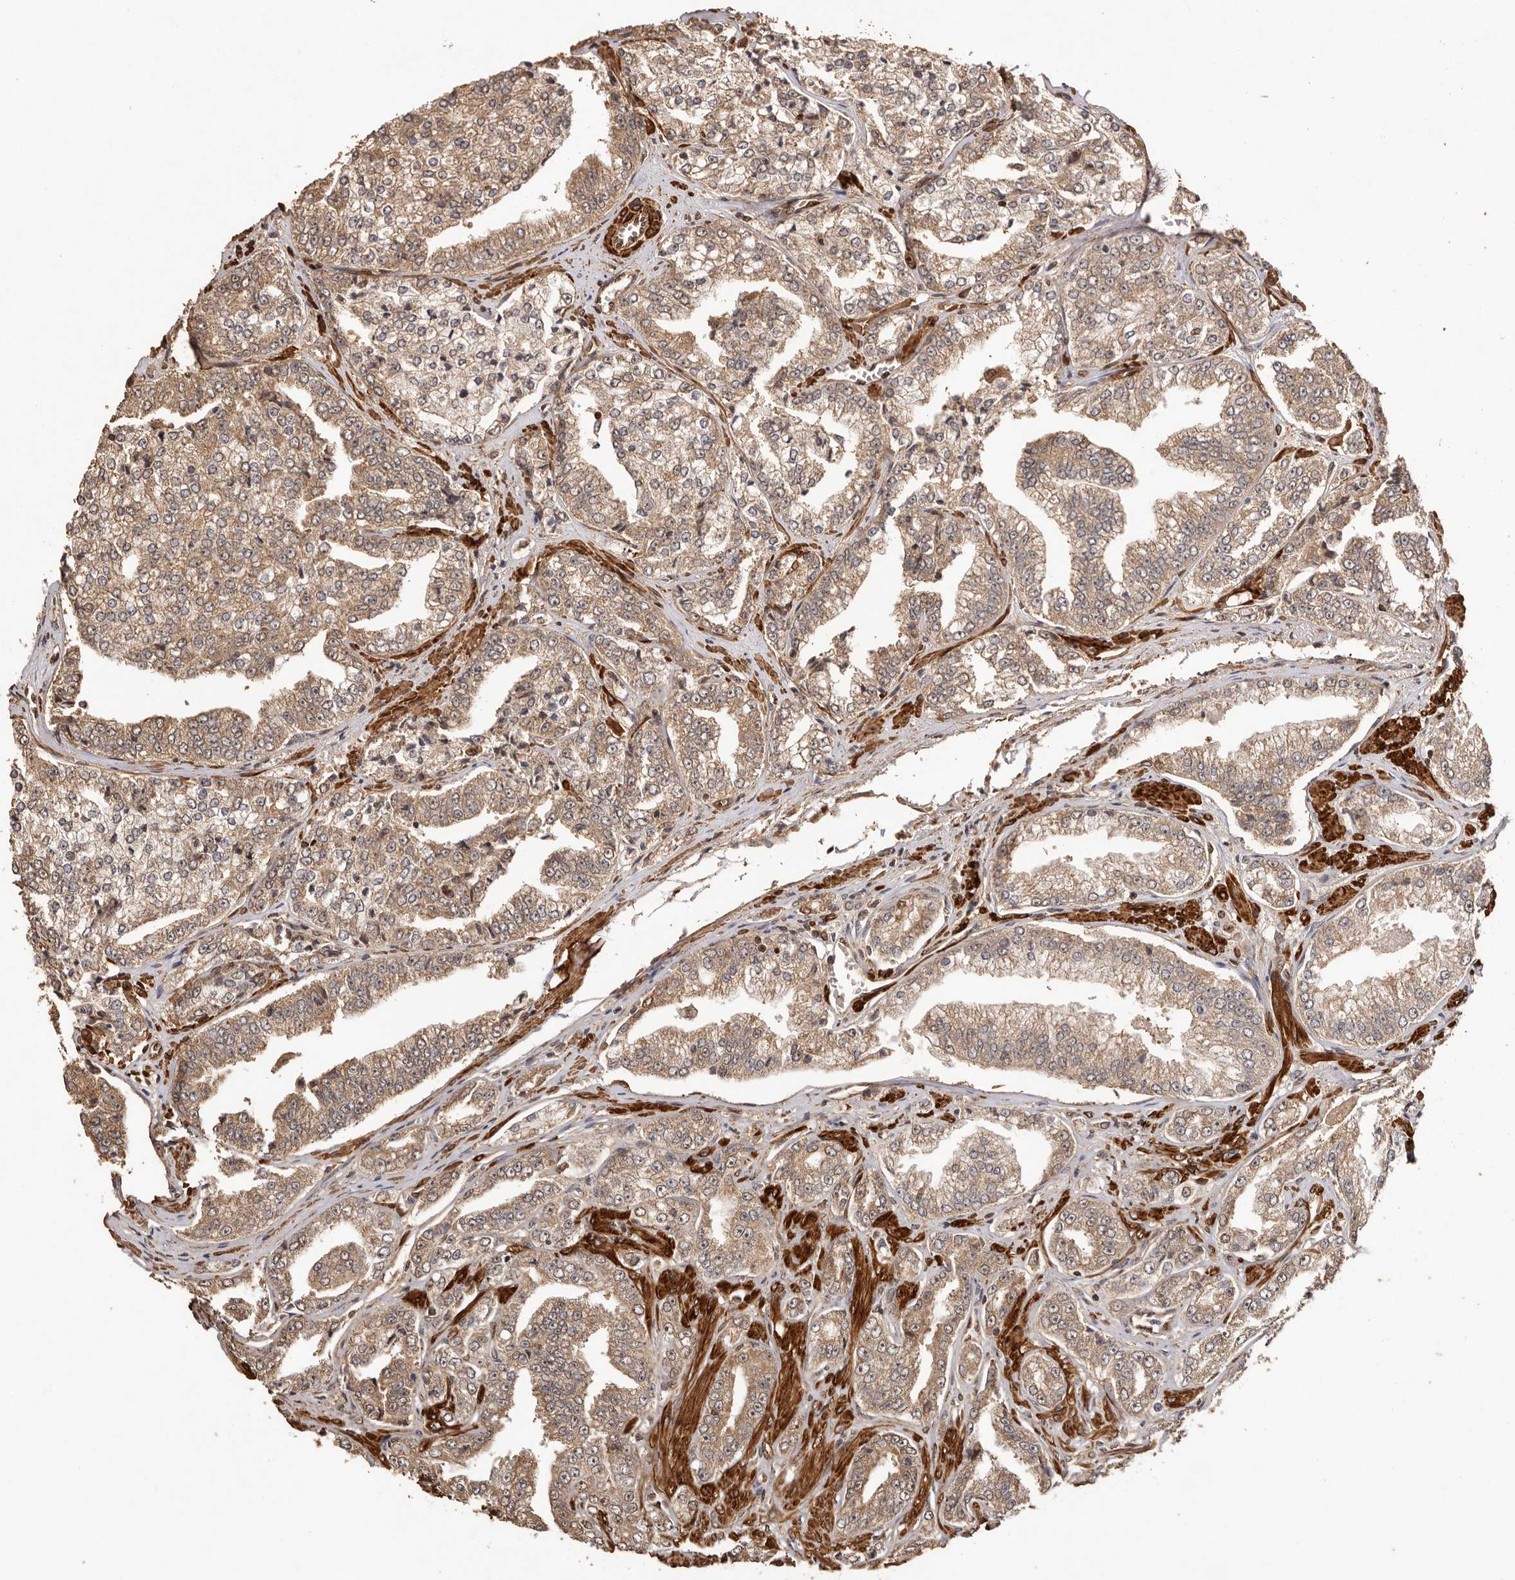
{"staining": {"intensity": "moderate", "quantity": "25%-75%", "location": "cytoplasmic/membranous"}, "tissue": "prostate cancer", "cell_type": "Tumor cells", "image_type": "cancer", "snomed": [{"axis": "morphology", "description": "Adenocarcinoma, High grade"}, {"axis": "topography", "description": "Prostate"}], "caption": "Immunohistochemistry of human high-grade adenocarcinoma (prostate) demonstrates medium levels of moderate cytoplasmic/membranous positivity in approximately 25%-75% of tumor cells. (IHC, brightfield microscopy, high magnification).", "gene": "UBR2", "patient": {"sex": "male", "age": 71}}